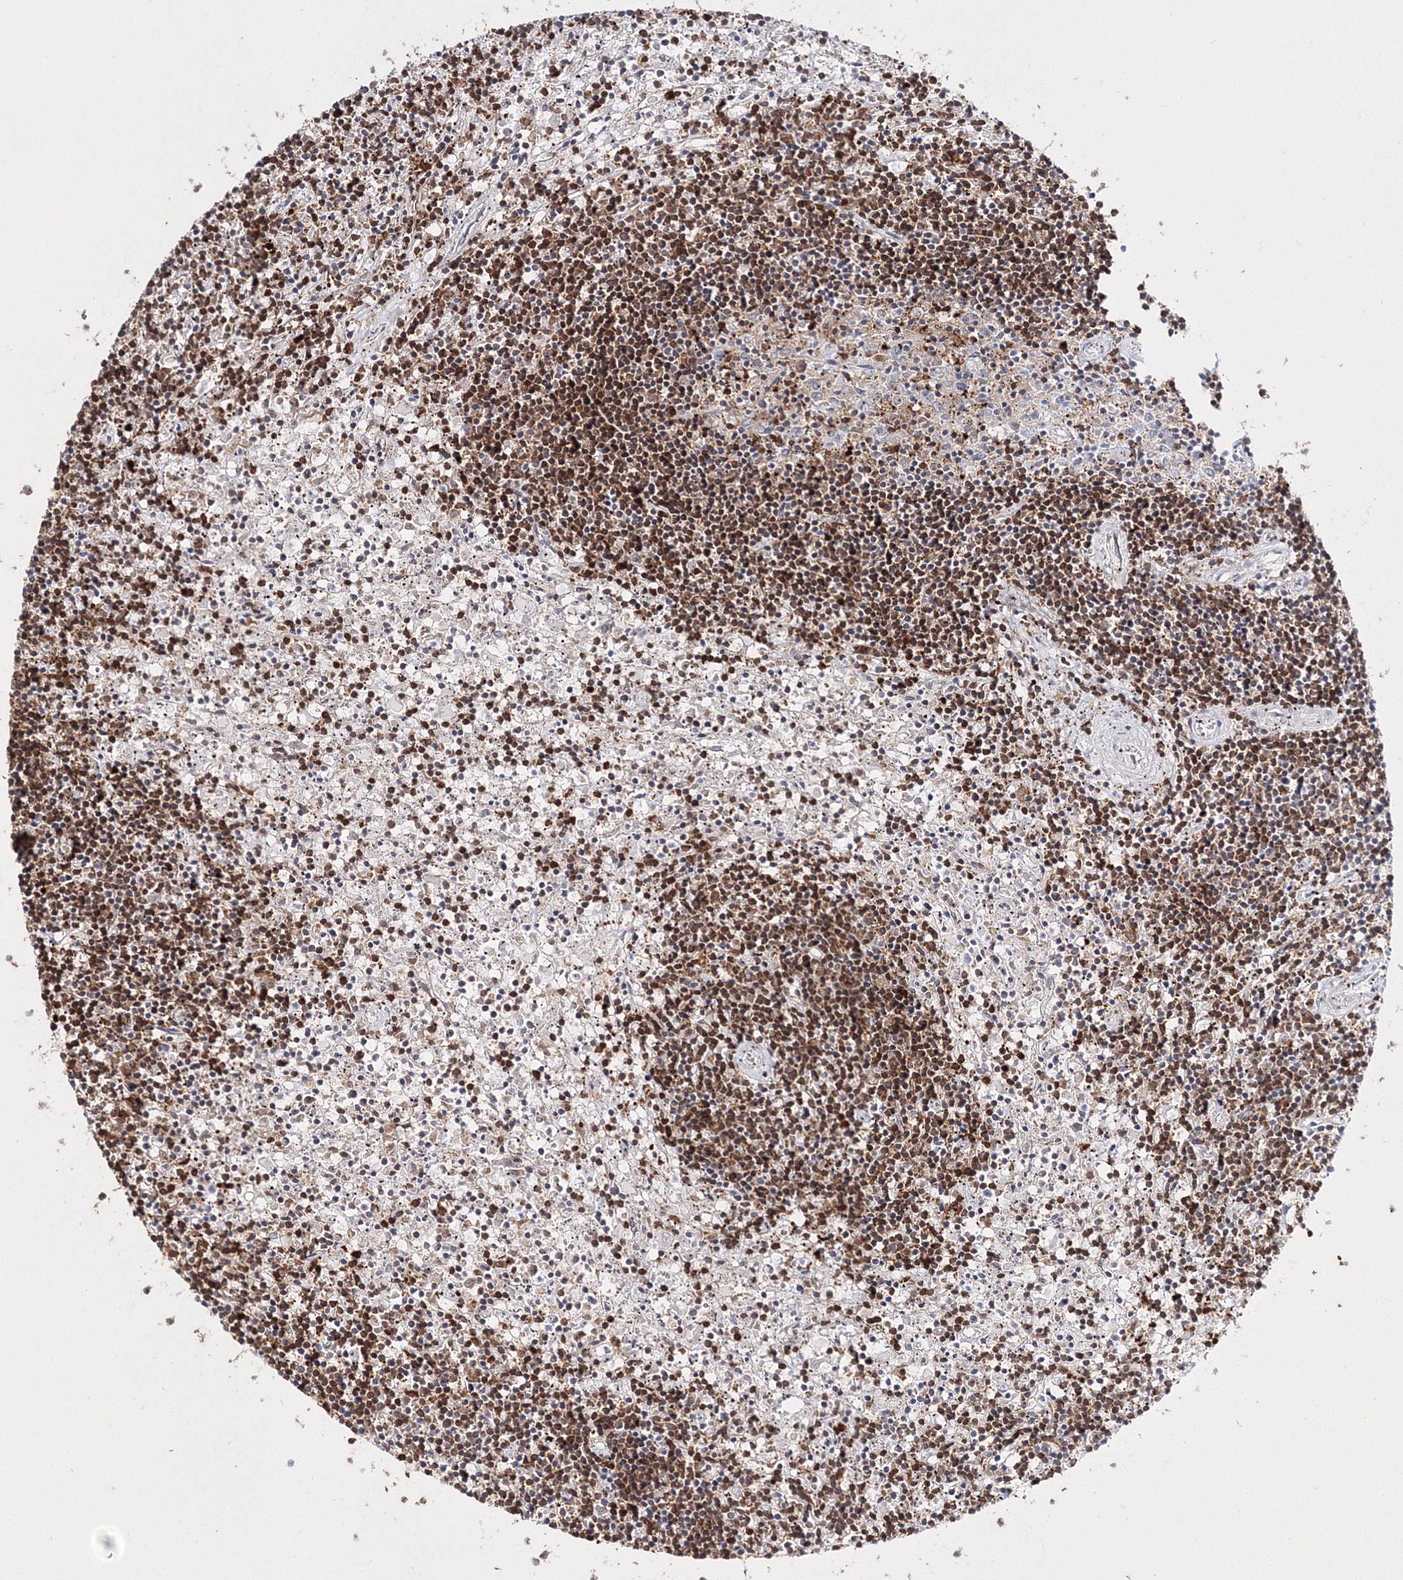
{"staining": {"intensity": "moderate", "quantity": ">75%", "location": "cytoplasmic/membranous"}, "tissue": "lymphoma", "cell_type": "Tumor cells", "image_type": "cancer", "snomed": [{"axis": "morphology", "description": "Malignant lymphoma, non-Hodgkin's type, Low grade"}, {"axis": "topography", "description": "Spleen"}], "caption": "Immunohistochemical staining of malignant lymphoma, non-Hodgkin's type (low-grade) exhibits medium levels of moderate cytoplasmic/membranous expression in about >75% of tumor cells.", "gene": "ARCN1", "patient": {"sex": "male", "age": 76}}